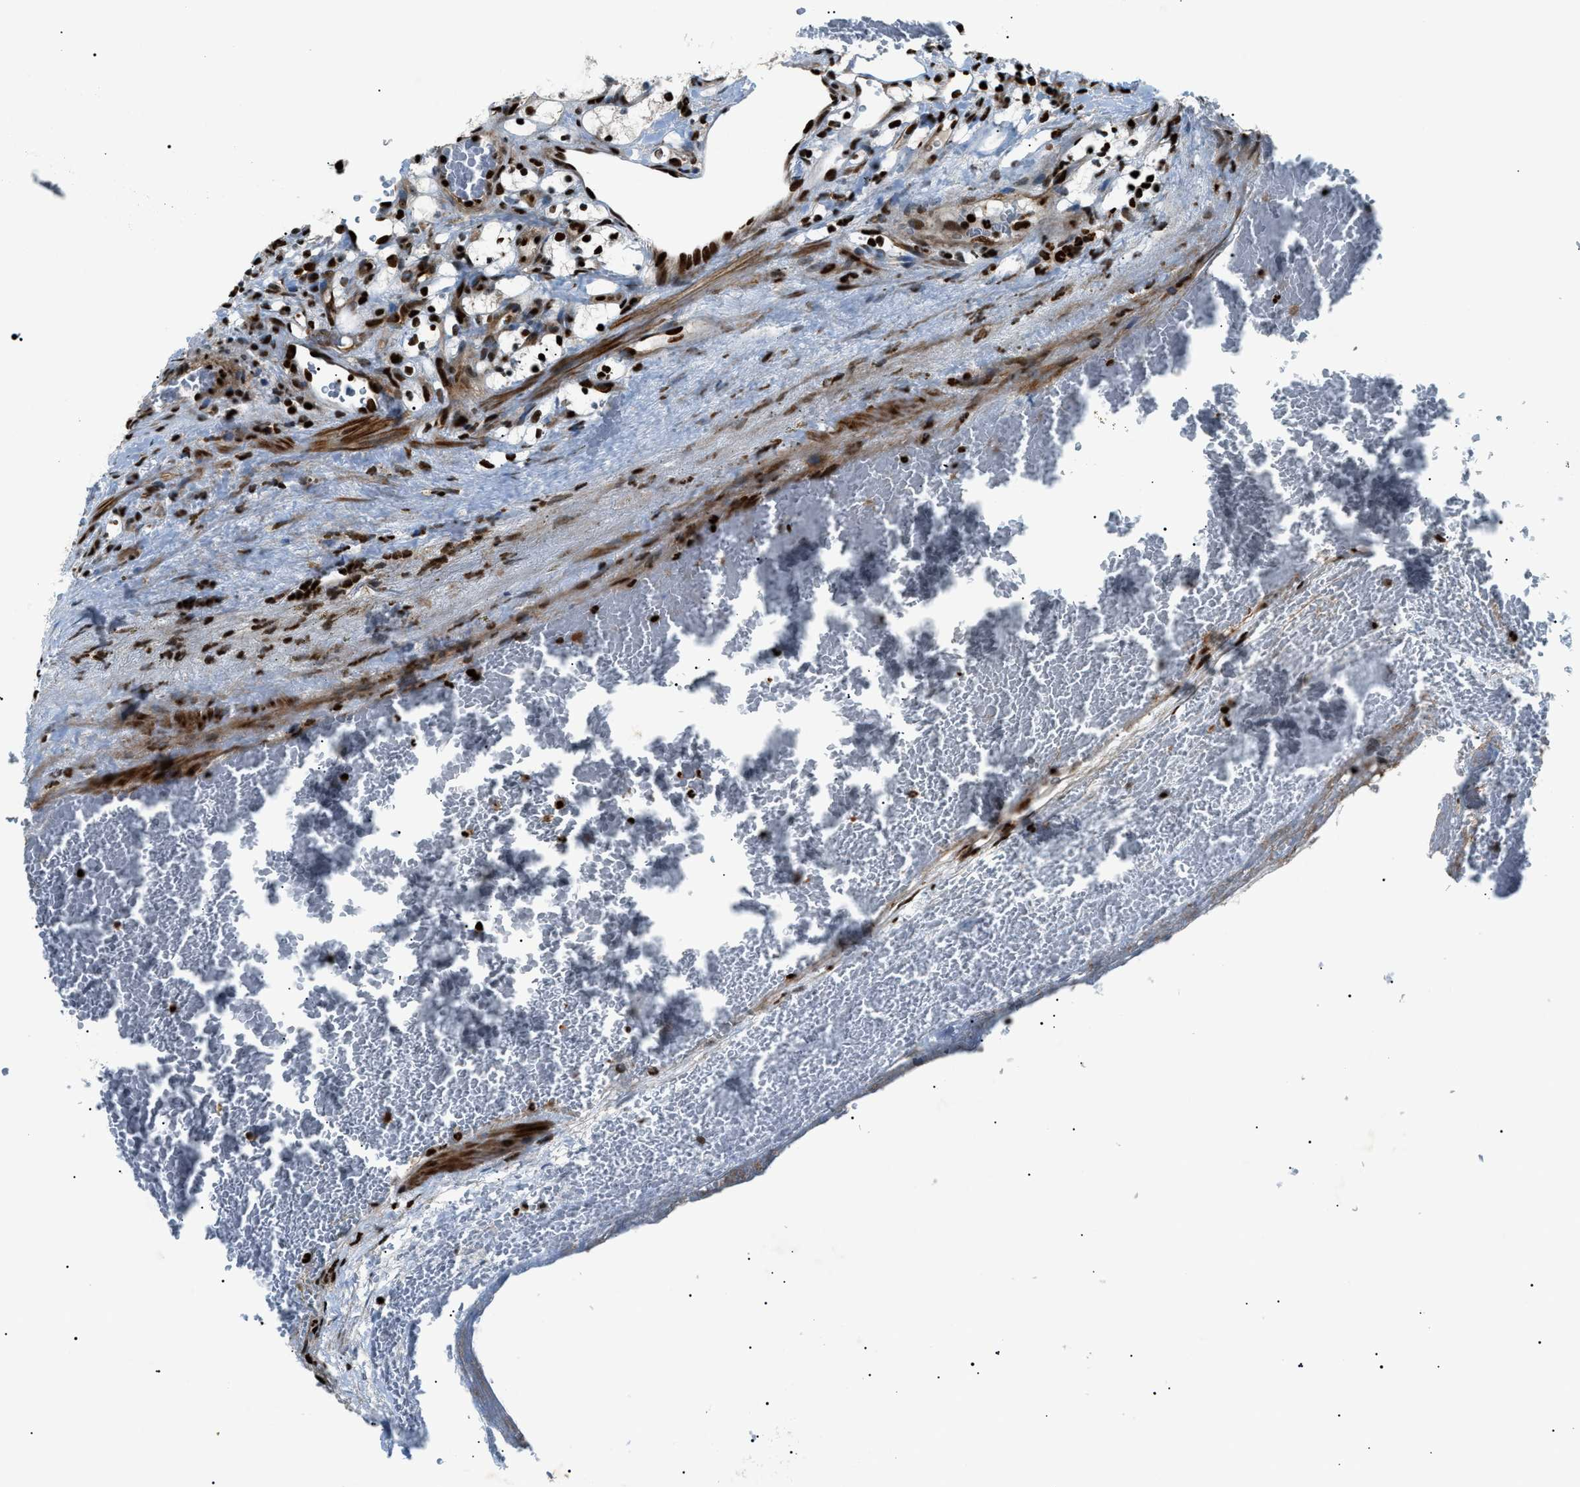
{"staining": {"intensity": "strong", "quantity": ">75%", "location": "nuclear"}, "tissue": "renal cancer", "cell_type": "Tumor cells", "image_type": "cancer", "snomed": [{"axis": "morphology", "description": "Adenocarcinoma, NOS"}, {"axis": "topography", "description": "Kidney"}], "caption": "Brown immunohistochemical staining in human adenocarcinoma (renal) displays strong nuclear staining in about >75% of tumor cells.", "gene": "PRKX", "patient": {"sex": "female", "age": 69}}